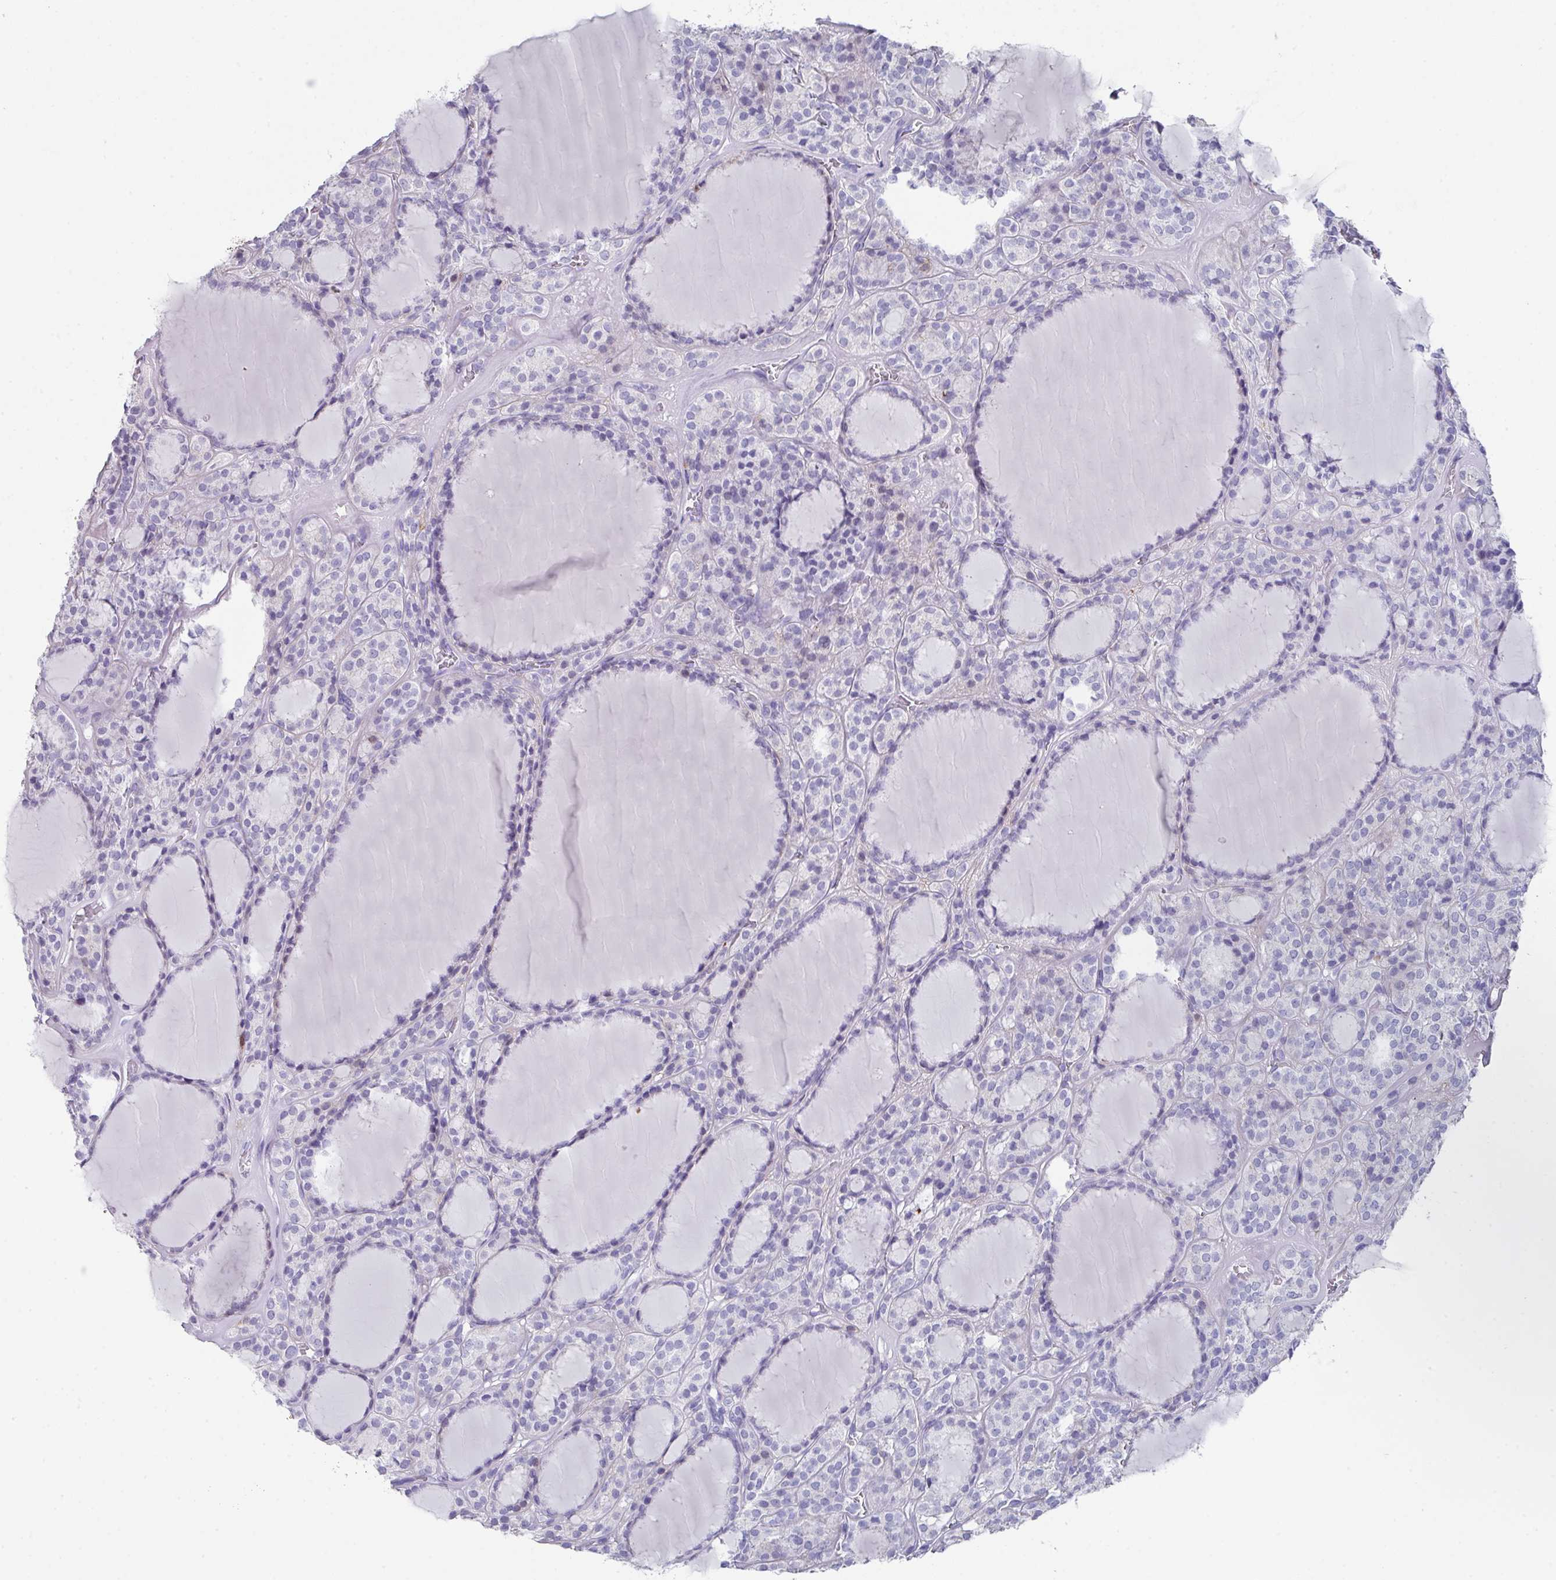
{"staining": {"intensity": "negative", "quantity": "none", "location": "none"}, "tissue": "thyroid cancer", "cell_type": "Tumor cells", "image_type": "cancer", "snomed": [{"axis": "morphology", "description": "Follicular adenoma carcinoma, NOS"}, {"axis": "topography", "description": "Thyroid gland"}], "caption": "This is an immunohistochemistry micrograph of follicular adenoma carcinoma (thyroid). There is no positivity in tumor cells.", "gene": "PEX10", "patient": {"sex": "female", "age": 63}}